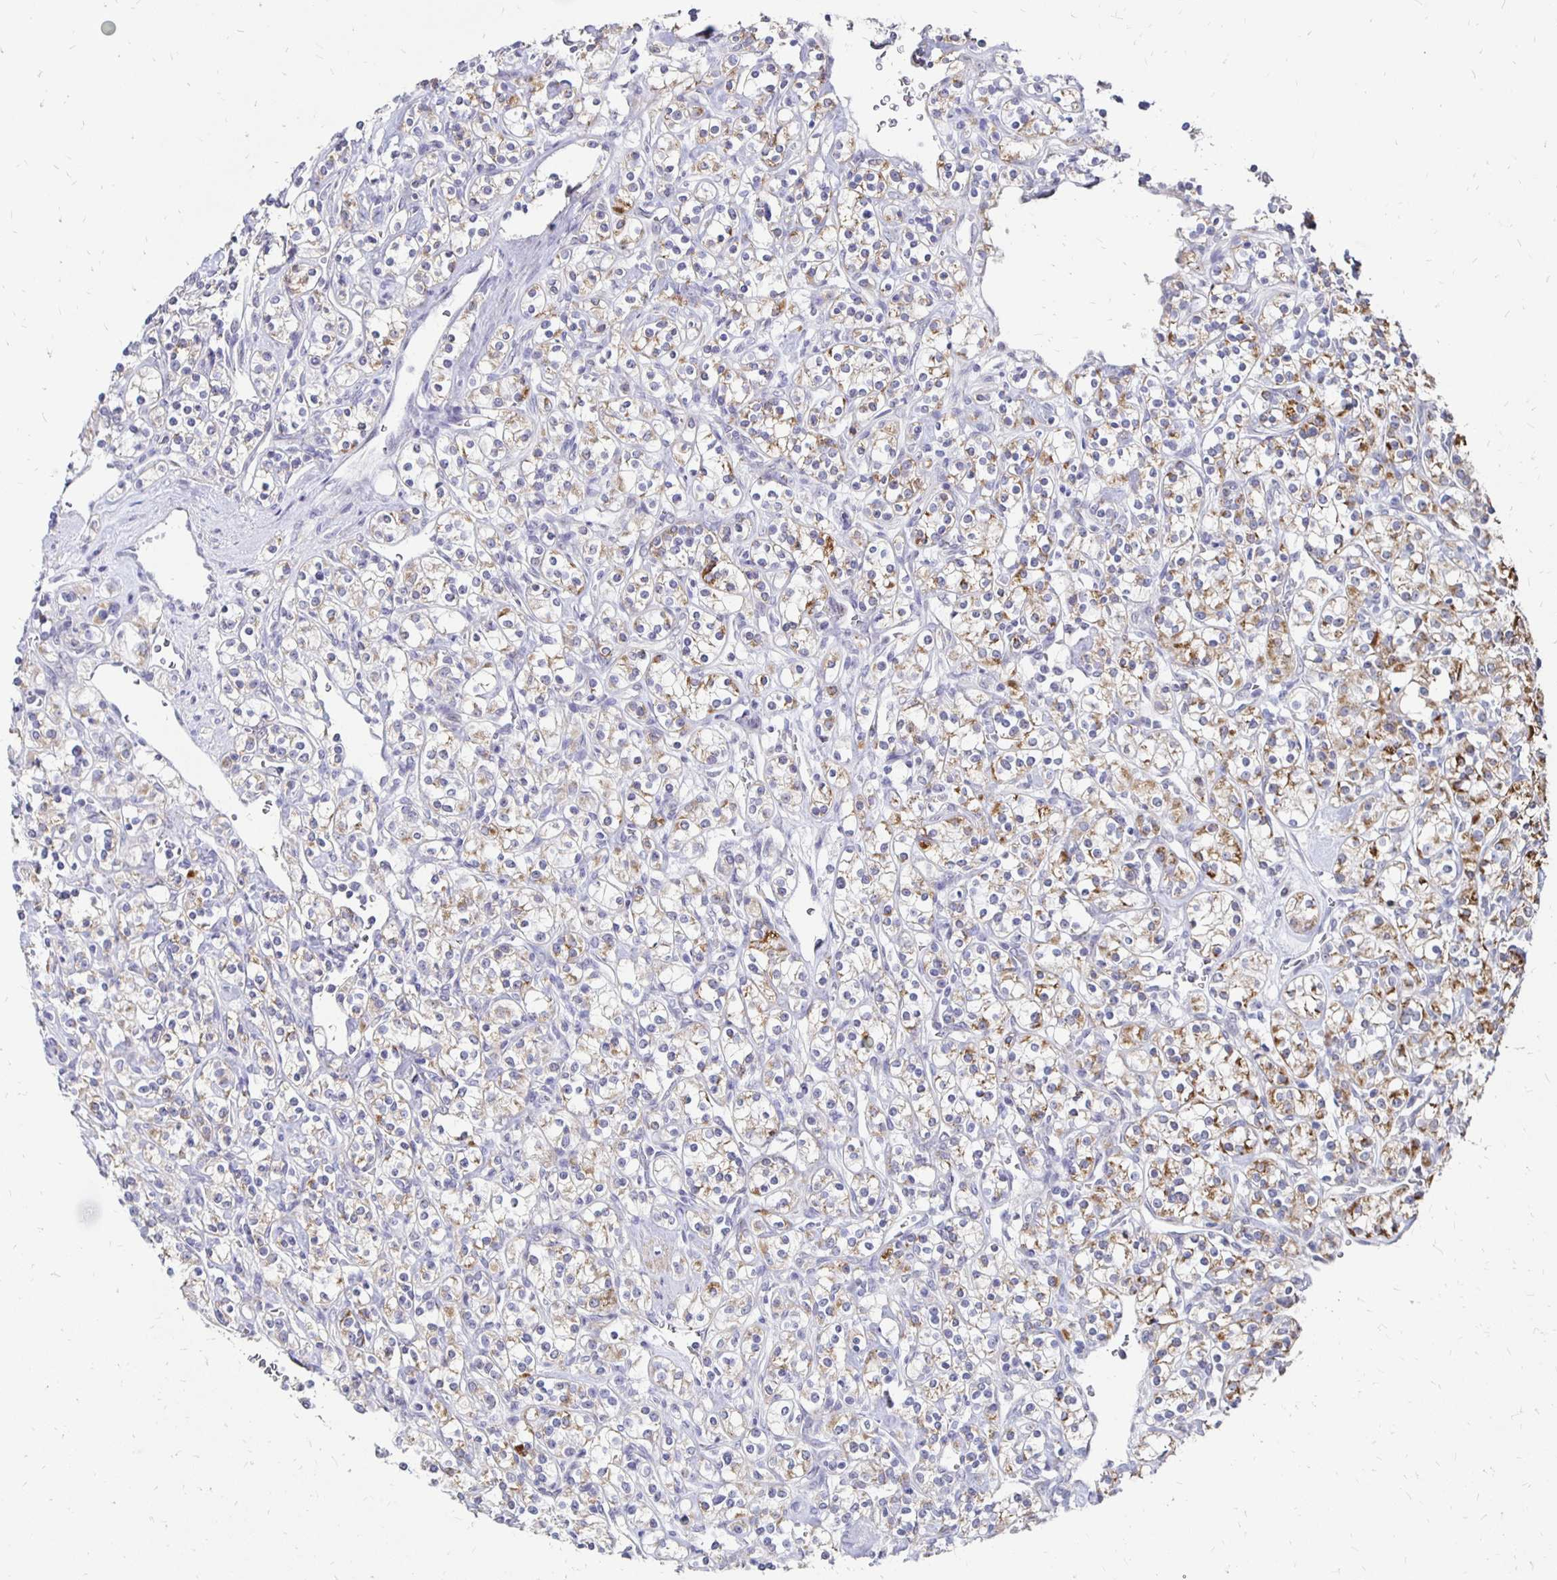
{"staining": {"intensity": "moderate", "quantity": "25%-75%", "location": "cytoplasmic/membranous"}, "tissue": "renal cancer", "cell_type": "Tumor cells", "image_type": "cancer", "snomed": [{"axis": "morphology", "description": "Adenocarcinoma, NOS"}, {"axis": "topography", "description": "Kidney"}], "caption": "Human adenocarcinoma (renal) stained with a brown dye displays moderate cytoplasmic/membranous positive expression in approximately 25%-75% of tumor cells.", "gene": "ATOSB", "patient": {"sex": "male", "age": 77}}